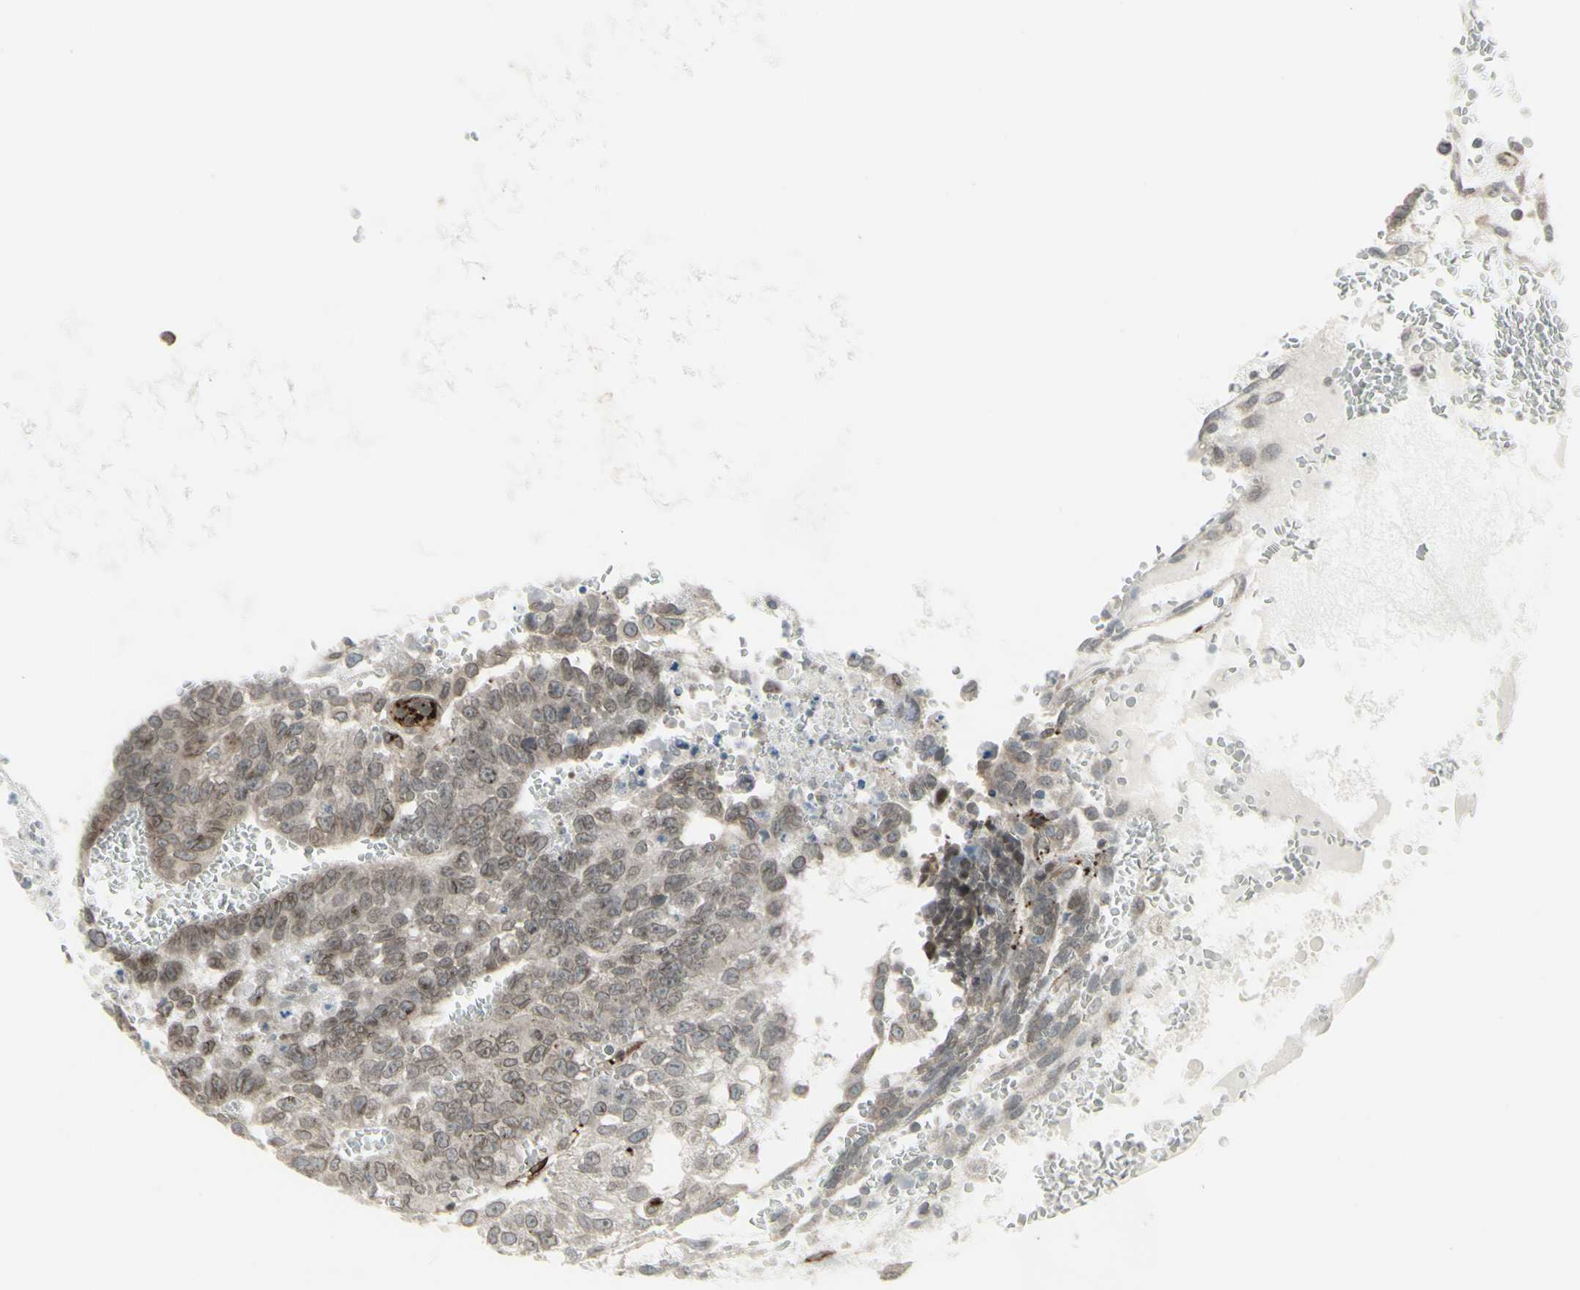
{"staining": {"intensity": "weak", "quantity": ">75%", "location": "cytoplasmic/membranous,nuclear"}, "tissue": "testis cancer", "cell_type": "Tumor cells", "image_type": "cancer", "snomed": [{"axis": "morphology", "description": "Seminoma, NOS"}, {"axis": "morphology", "description": "Carcinoma, Embryonal, NOS"}, {"axis": "topography", "description": "Testis"}], "caption": "This photomicrograph displays immunohistochemistry staining of human testis cancer (embryonal carcinoma), with low weak cytoplasmic/membranous and nuclear positivity in approximately >75% of tumor cells.", "gene": "DTX3L", "patient": {"sex": "male", "age": 52}}